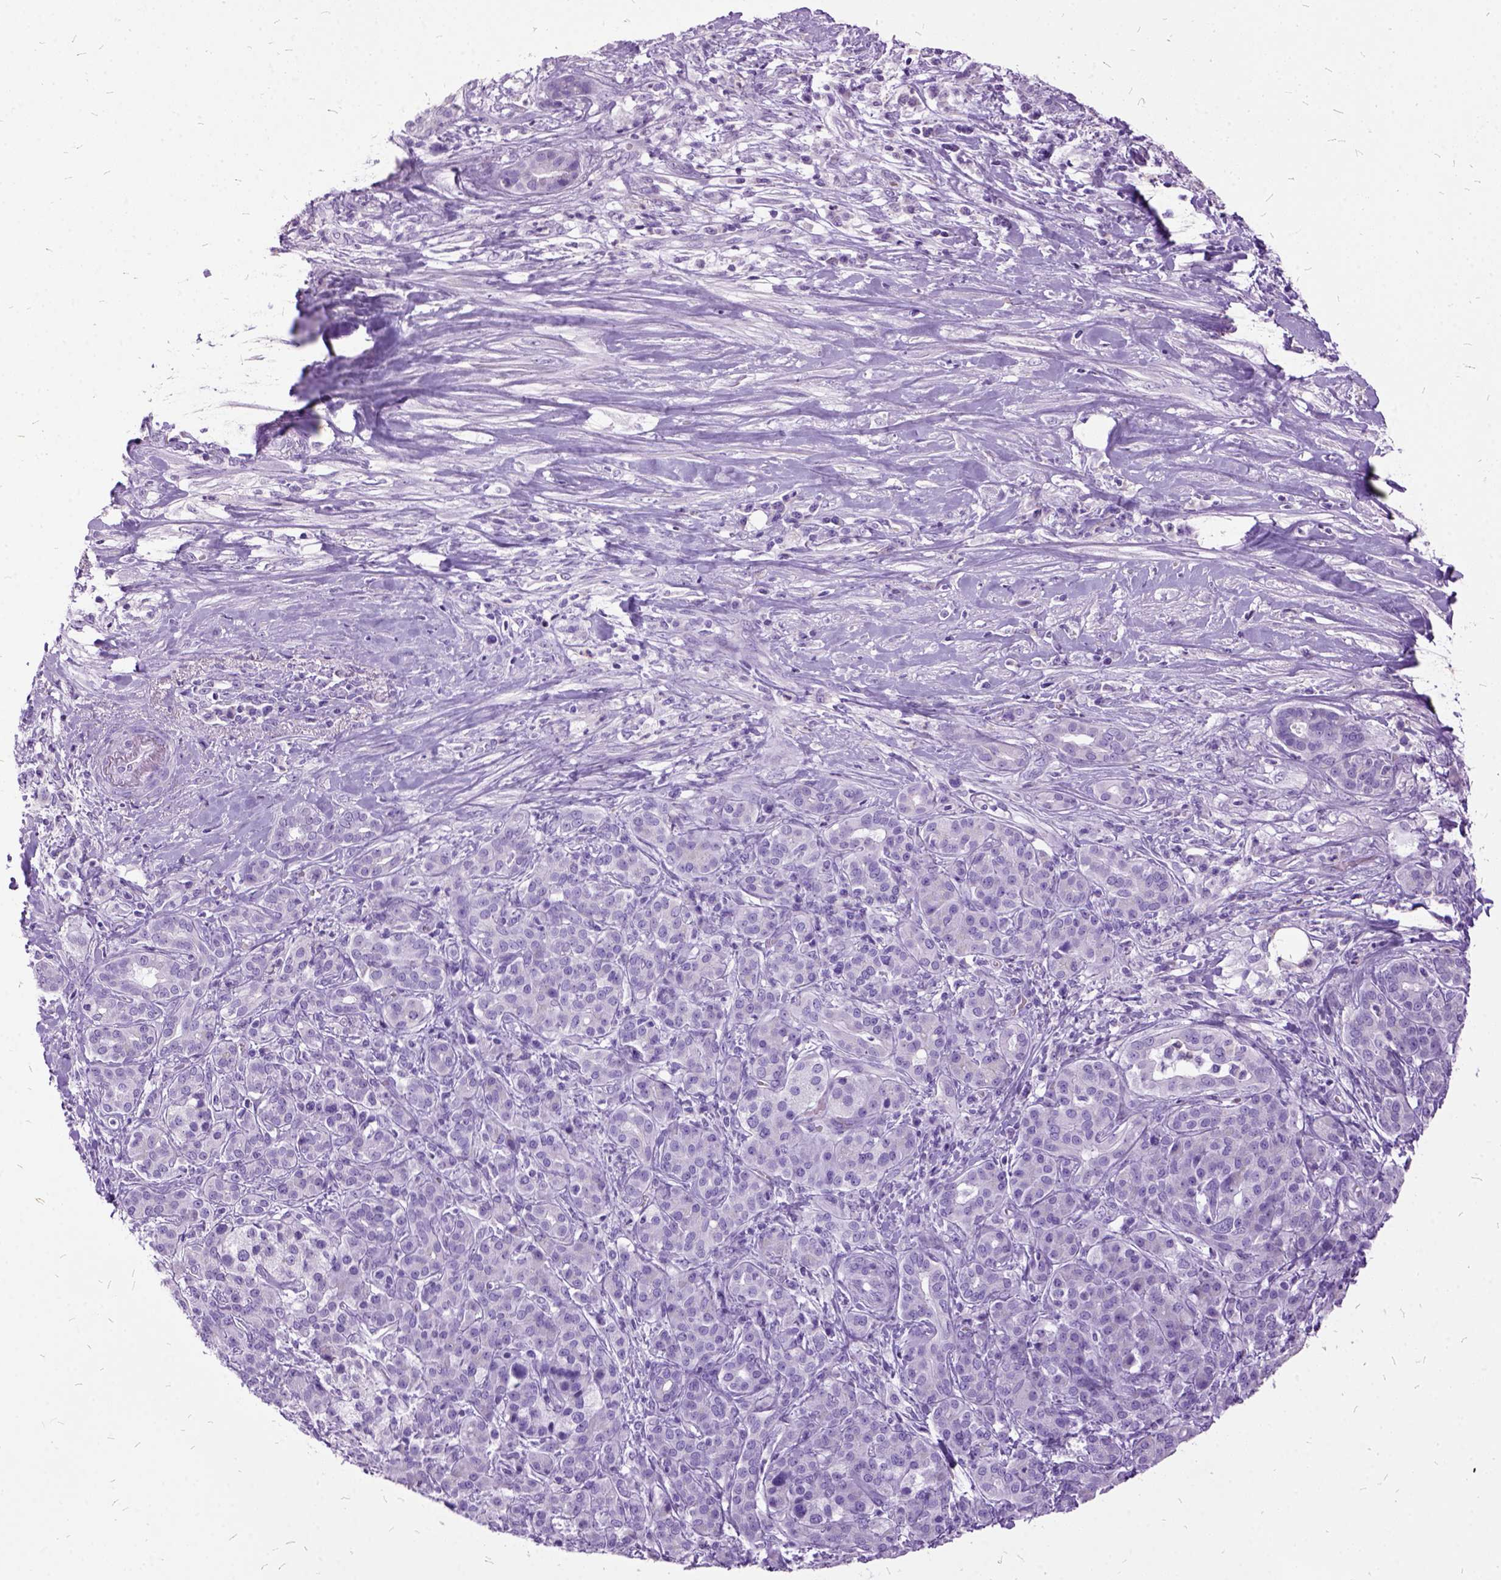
{"staining": {"intensity": "negative", "quantity": "none", "location": "none"}, "tissue": "pancreatic cancer", "cell_type": "Tumor cells", "image_type": "cancer", "snomed": [{"axis": "morphology", "description": "Normal tissue, NOS"}, {"axis": "morphology", "description": "Inflammation, NOS"}, {"axis": "morphology", "description": "Adenocarcinoma, NOS"}, {"axis": "topography", "description": "Pancreas"}], "caption": "A histopathology image of pancreatic cancer stained for a protein demonstrates no brown staining in tumor cells. Nuclei are stained in blue.", "gene": "MME", "patient": {"sex": "male", "age": 57}}